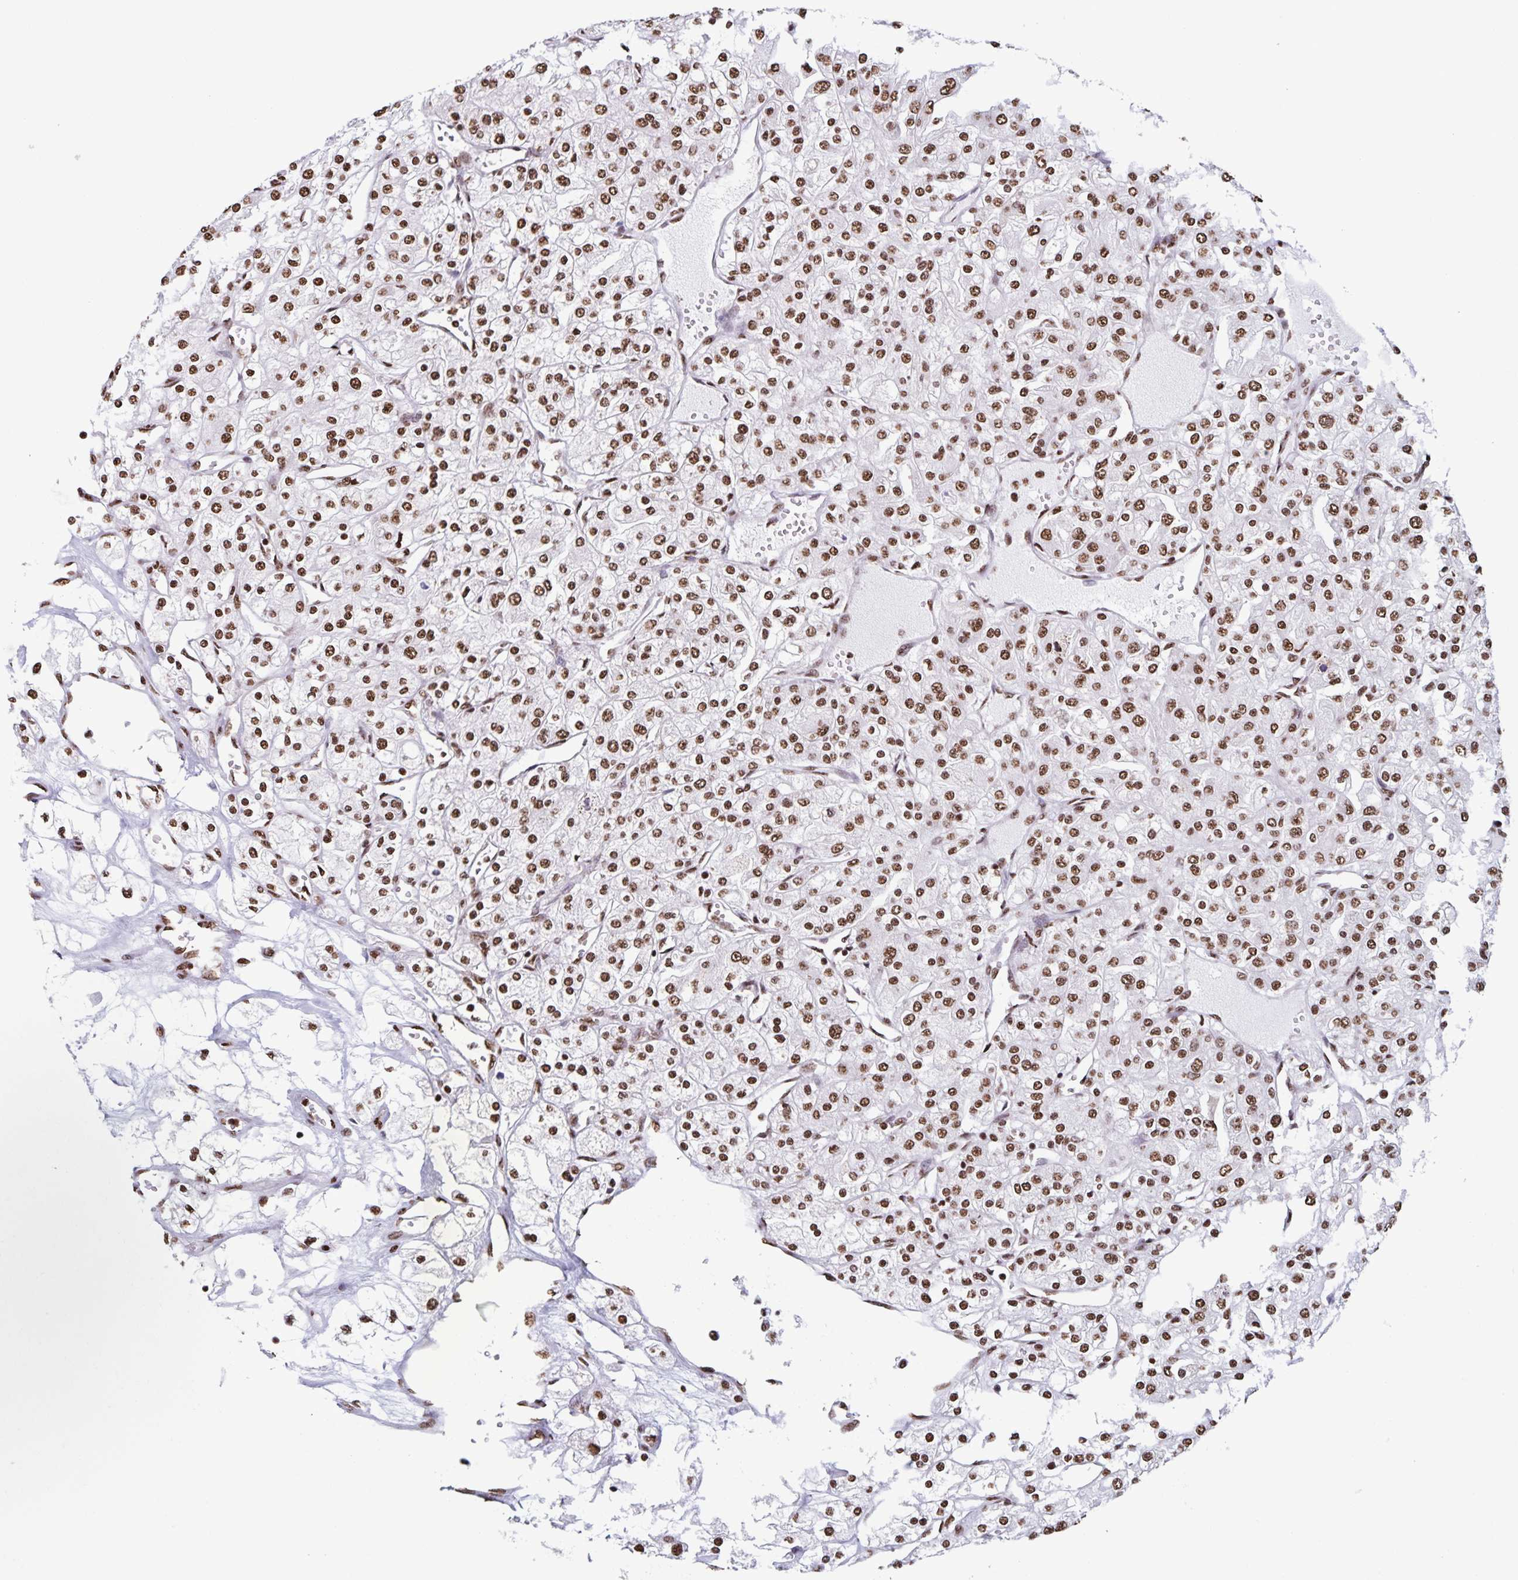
{"staining": {"intensity": "moderate", "quantity": ">75%", "location": "nuclear"}, "tissue": "renal cancer", "cell_type": "Tumor cells", "image_type": "cancer", "snomed": [{"axis": "morphology", "description": "Adenocarcinoma, NOS"}, {"axis": "topography", "description": "Kidney"}], "caption": "This image displays renal cancer stained with immunohistochemistry to label a protein in brown. The nuclear of tumor cells show moderate positivity for the protein. Nuclei are counter-stained blue.", "gene": "DUT", "patient": {"sex": "male", "age": 80}}